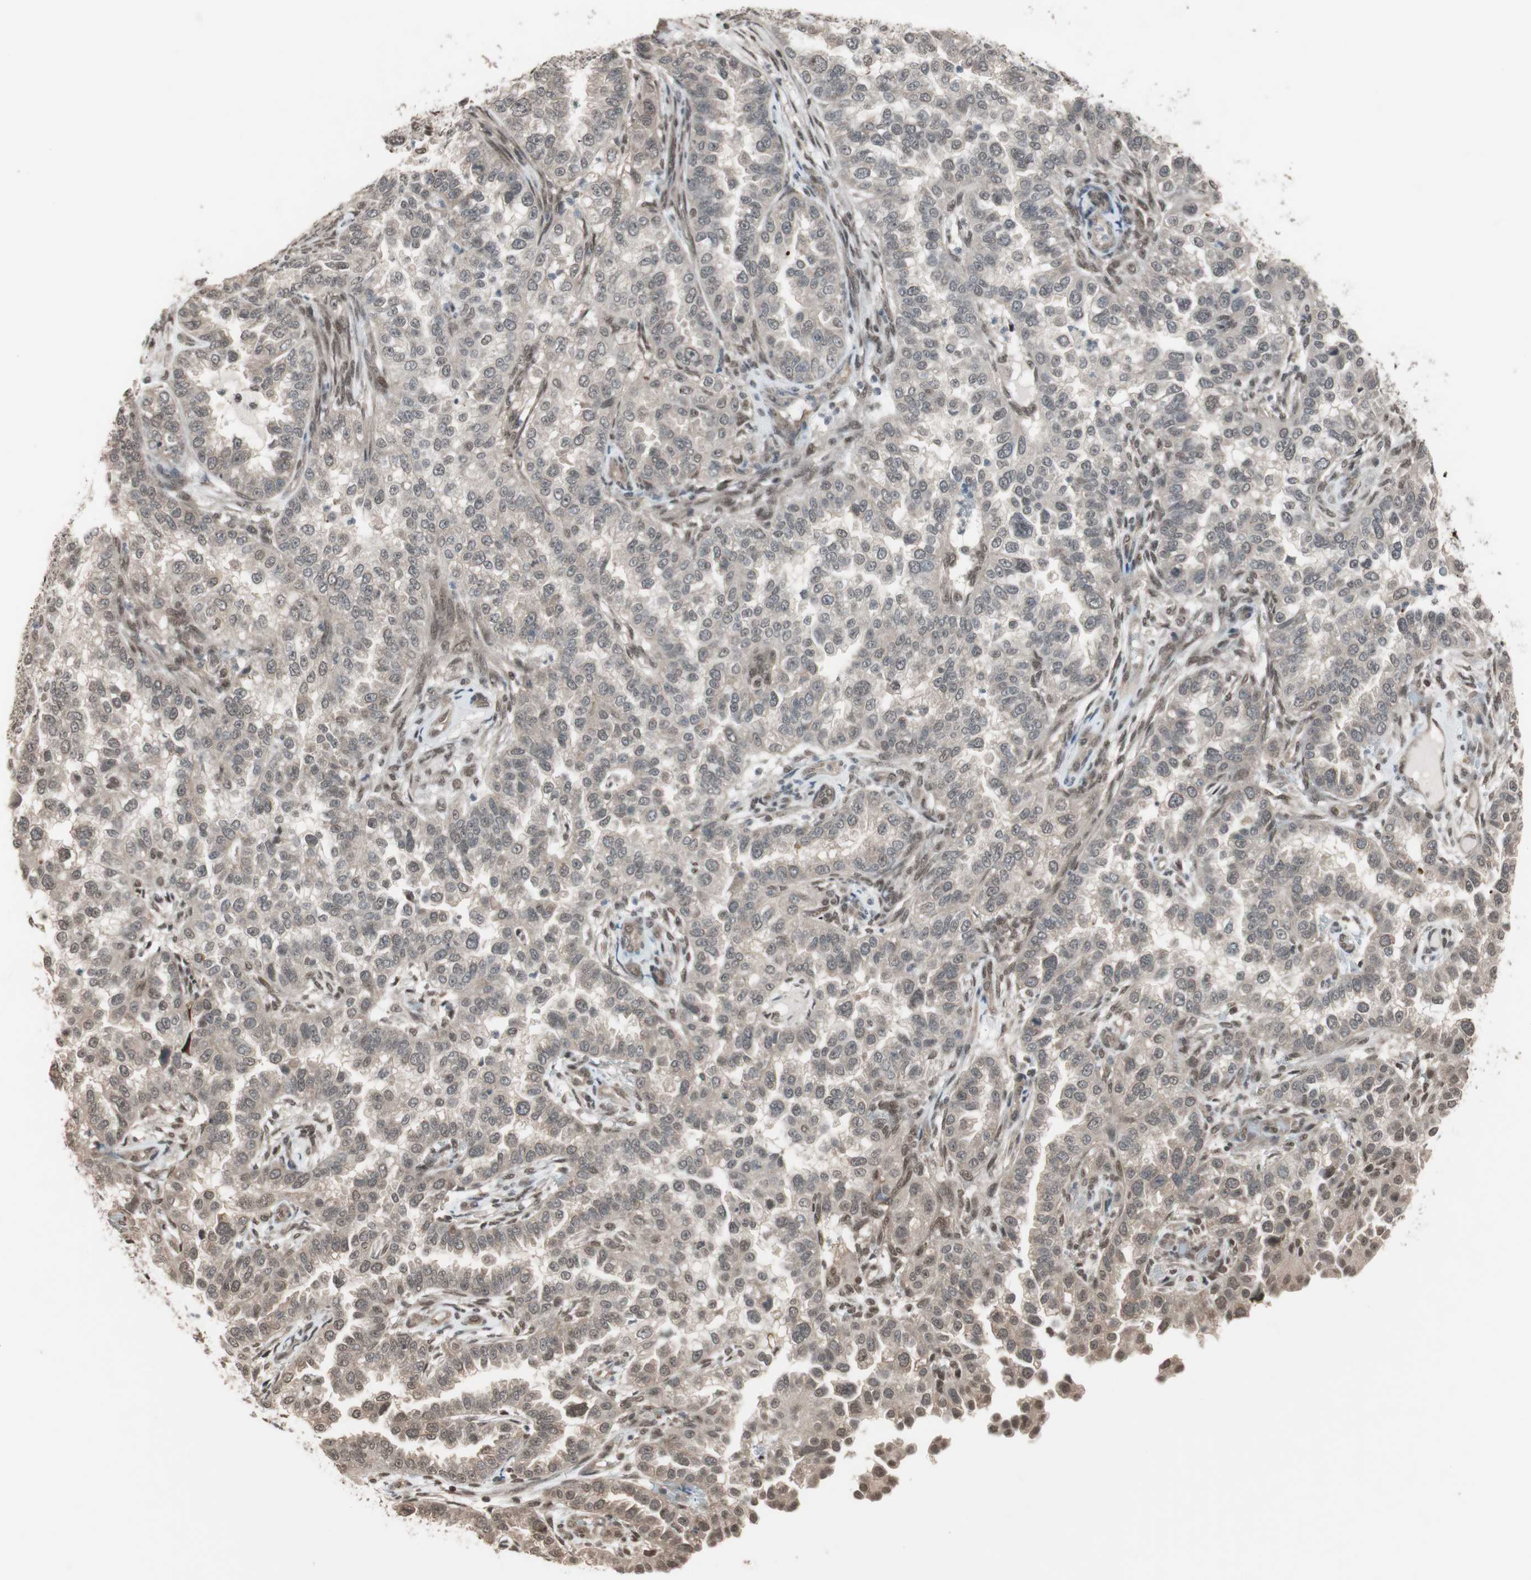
{"staining": {"intensity": "weak", "quantity": "<25%", "location": "nuclear"}, "tissue": "endometrial cancer", "cell_type": "Tumor cells", "image_type": "cancer", "snomed": [{"axis": "morphology", "description": "Adenocarcinoma, NOS"}, {"axis": "topography", "description": "Endometrium"}], "caption": "Human endometrial cancer (adenocarcinoma) stained for a protein using immunohistochemistry shows no staining in tumor cells.", "gene": "DRAP1", "patient": {"sex": "female", "age": 85}}